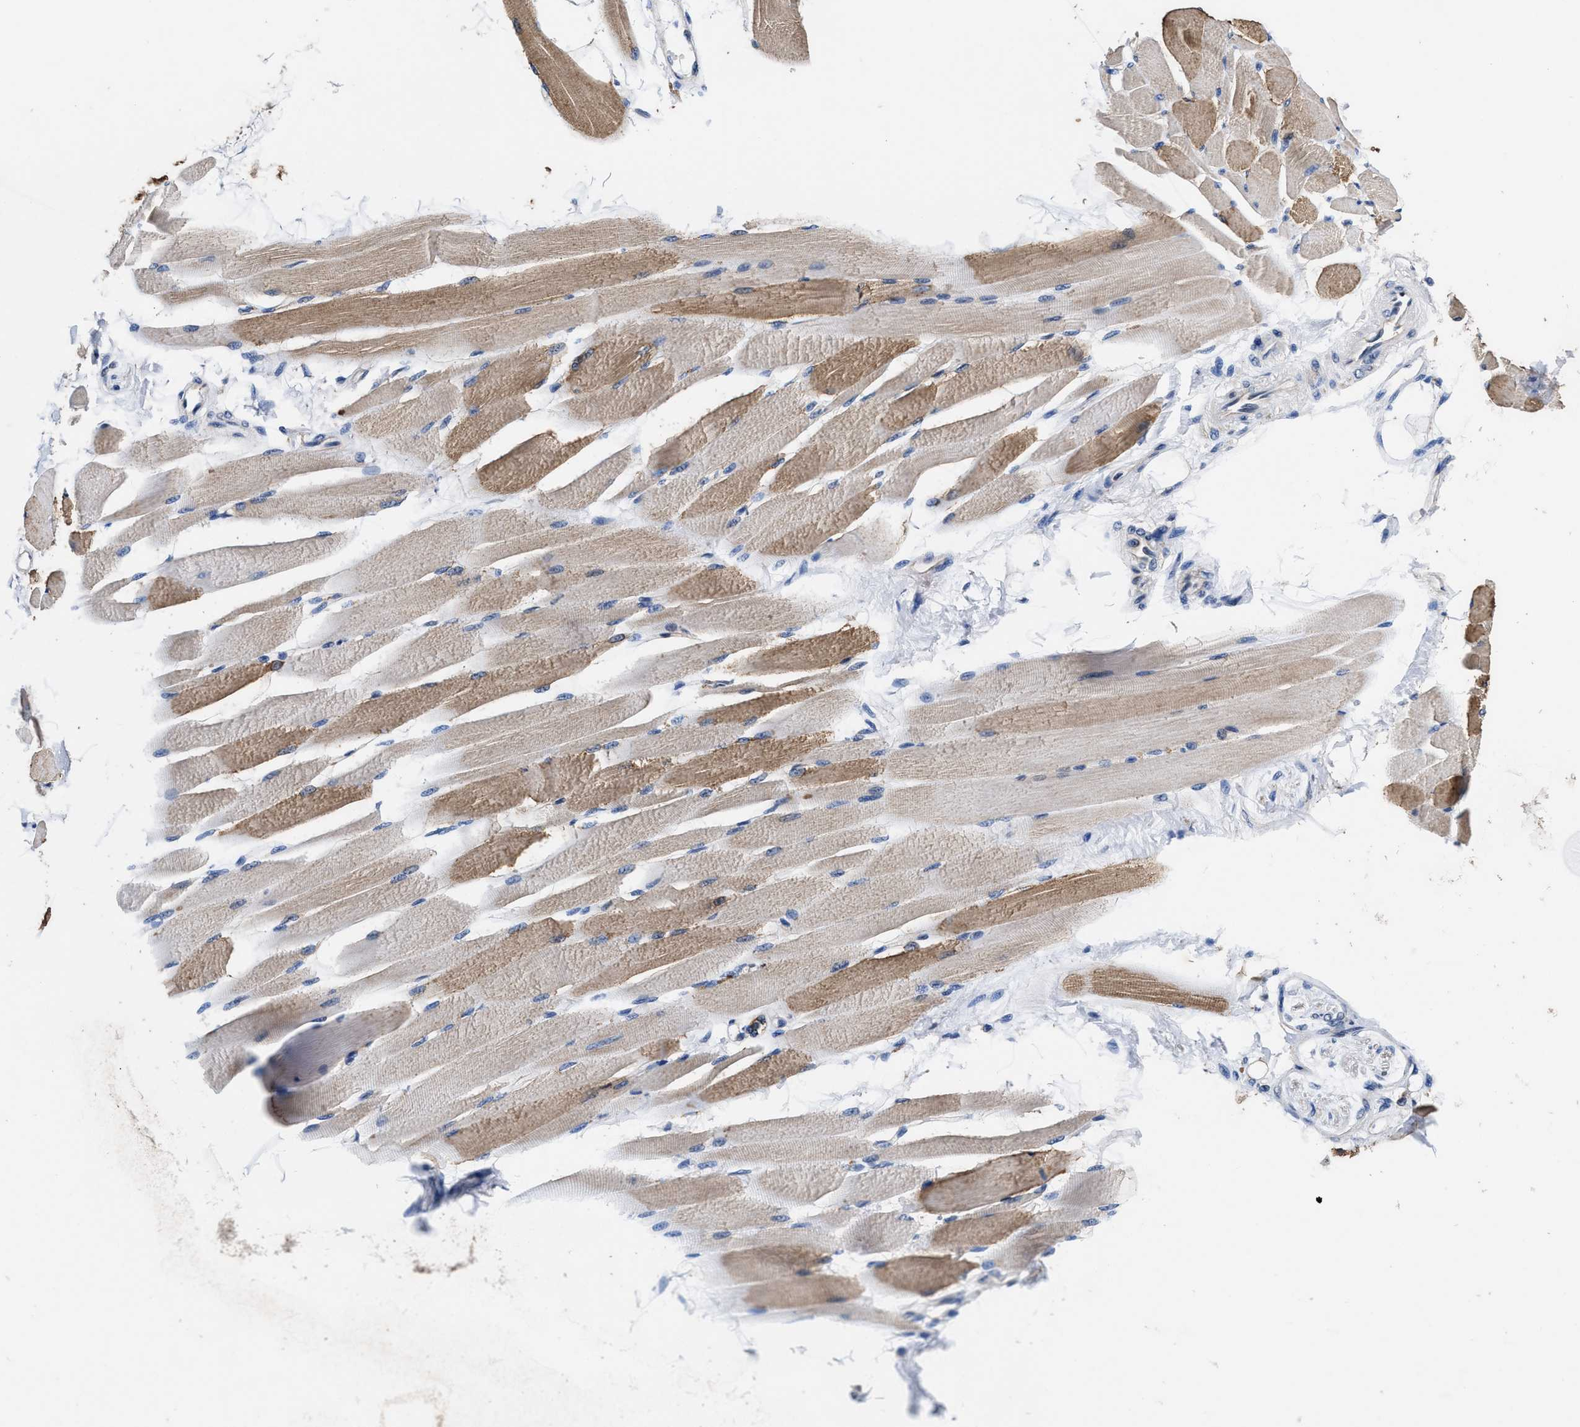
{"staining": {"intensity": "weak", "quantity": ">75%", "location": "cytoplasmic/membranous"}, "tissue": "skeletal muscle", "cell_type": "Myocytes", "image_type": "normal", "snomed": [{"axis": "morphology", "description": "Normal tissue, NOS"}, {"axis": "topography", "description": "Skeletal muscle"}, {"axis": "topography", "description": "Peripheral nerve tissue"}], "caption": "A brown stain shows weak cytoplasmic/membranous staining of a protein in myocytes of normal skeletal muscle. Ihc stains the protein in brown and the nuclei are stained blue.", "gene": "ACLY", "patient": {"sex": "female", "age": 84}}